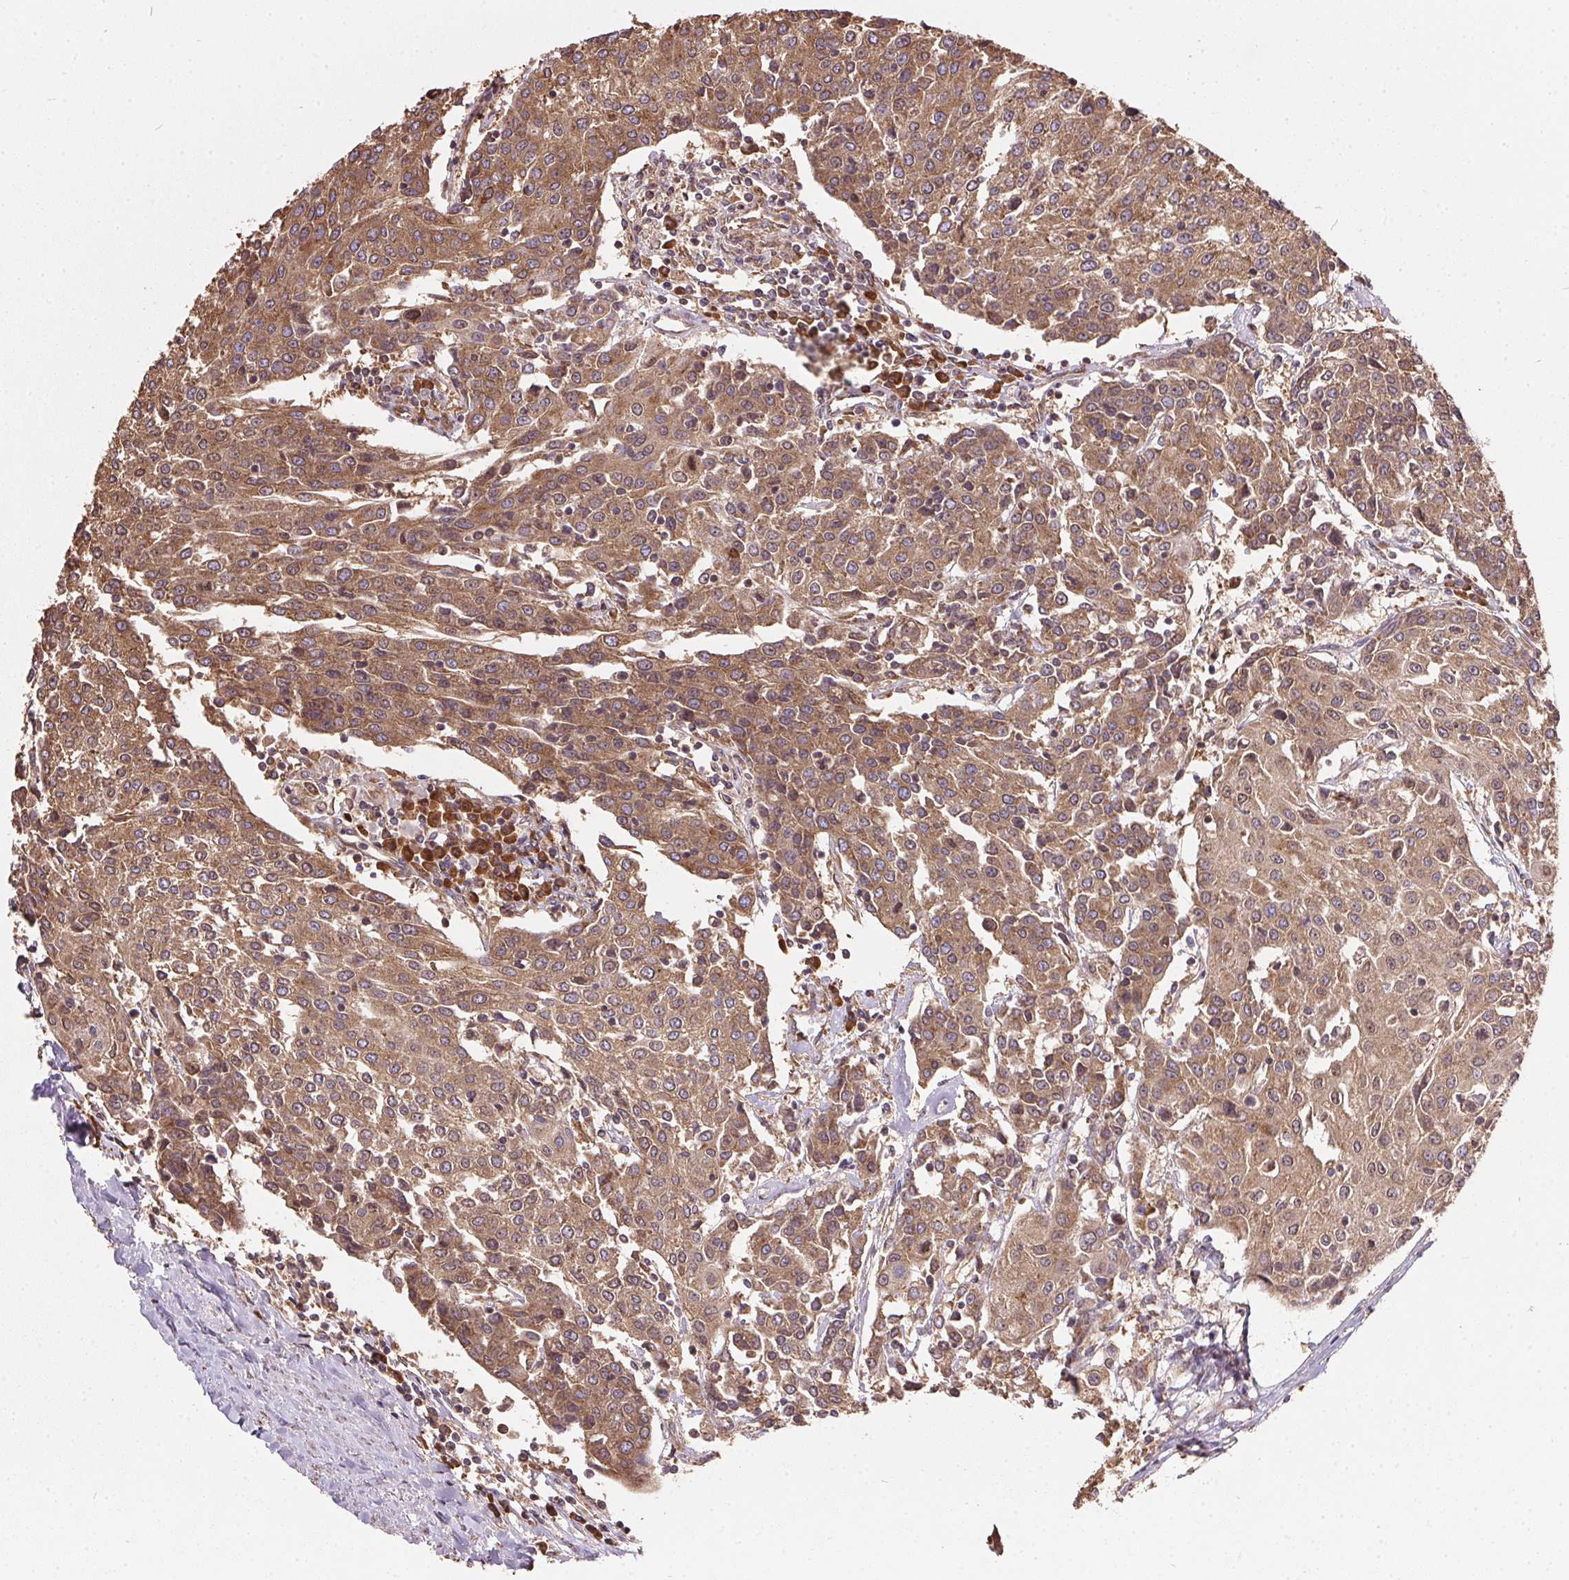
{"staining": {"intensity": "moderate", "quantity": ">75%", "location": "cytoplasmic/membranous"}, "tissue": "urothelial cancer", "cell_type": "Tumor cells", "image_type": "cancer", "snomed": [{"axis": "morphology", "description": "Urothelial carcinoma, High grade"}, {"axis": "topography", "description": "Urinary bladder"}], "caption": "Immunohistochemical staining of urothelial cancer displays moderate cytoplasmic/membranous protein expression in about >75% of tumor cells.", "gene": "EIF2S1", "patient": {"sex": "female", "age": 85}}